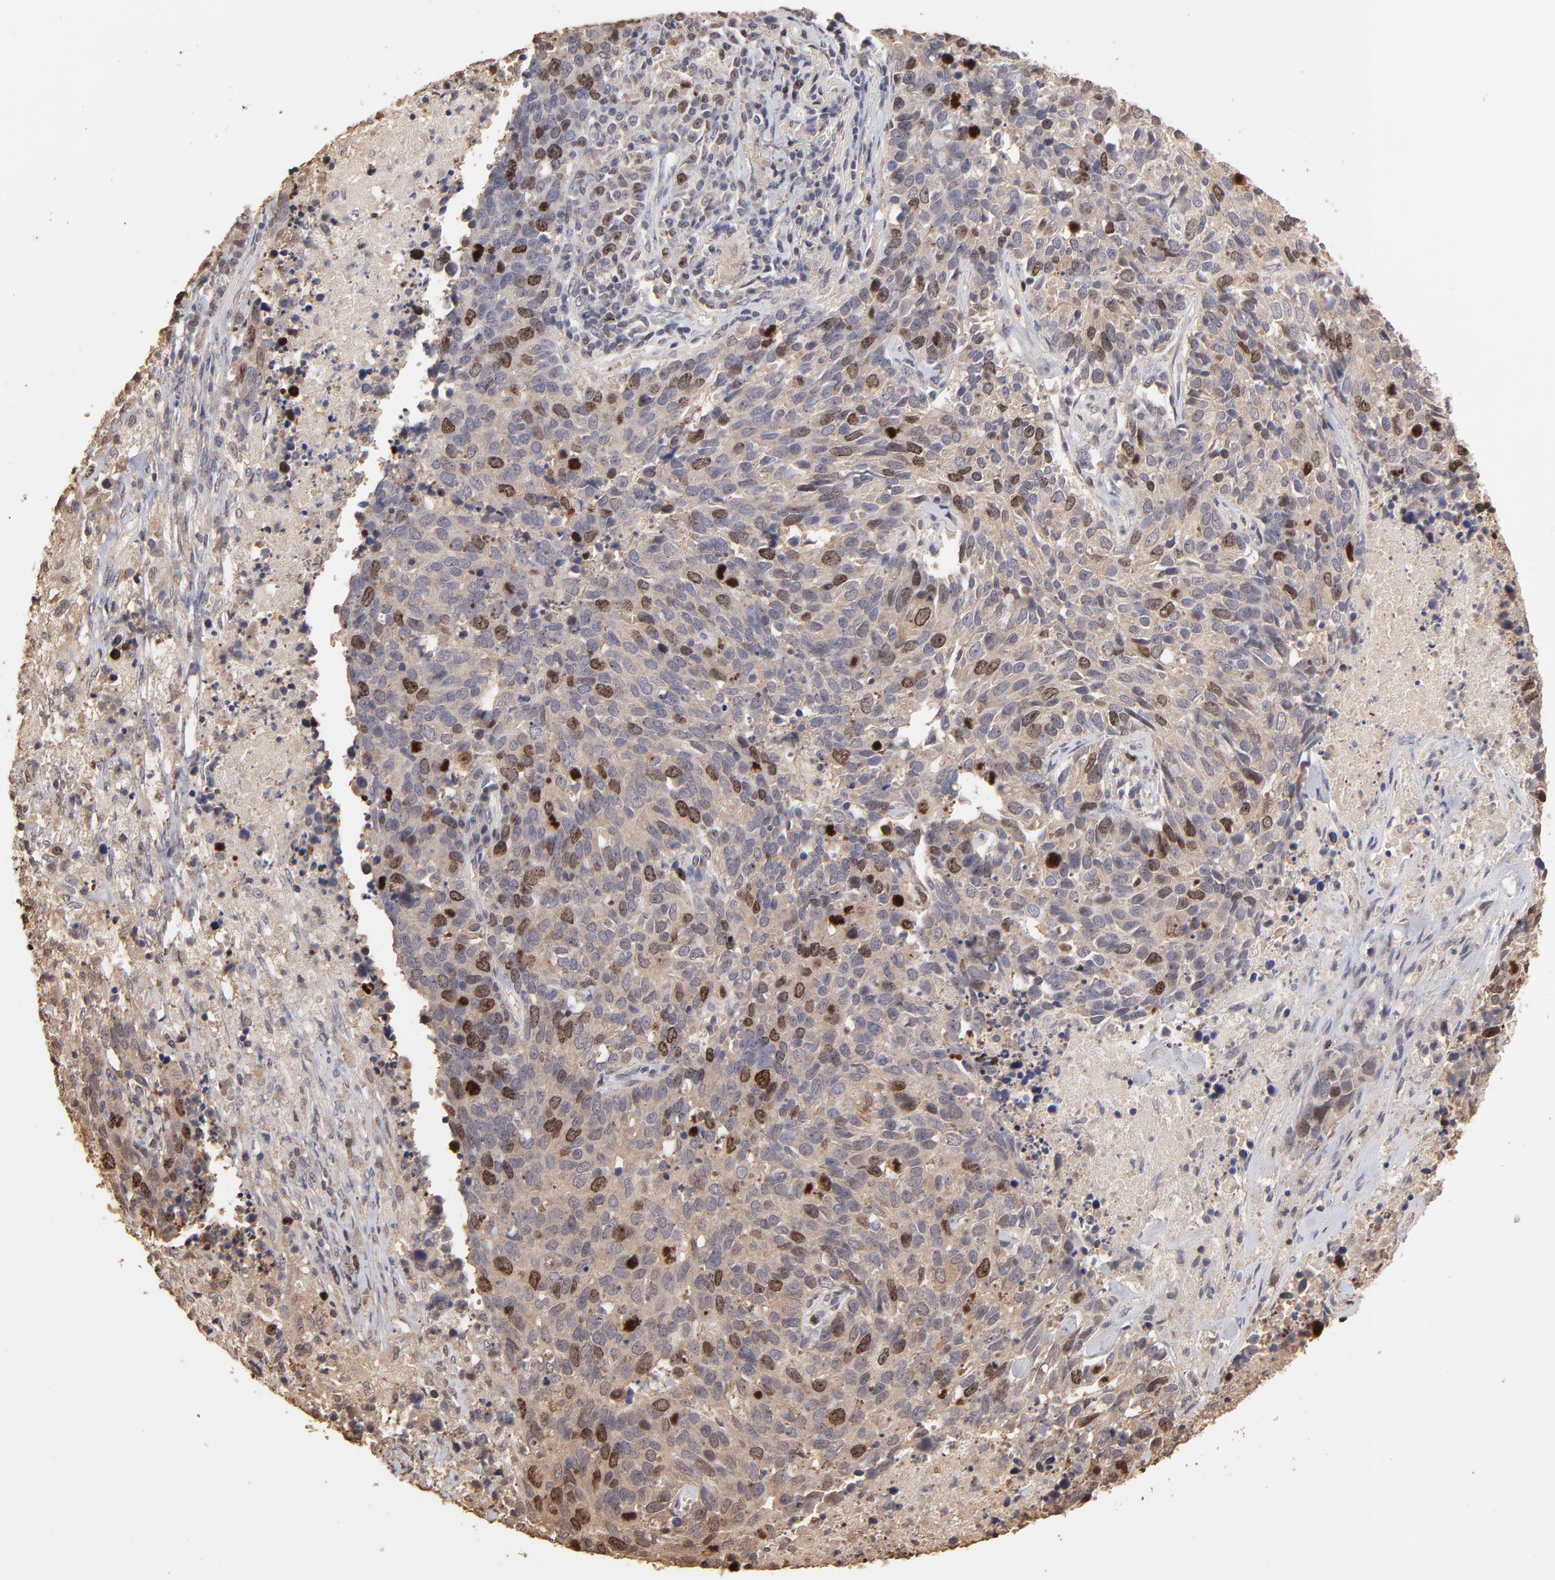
{"staining": {"intensity": "moderate", "quantity": "25%-75%", "location": "cytoplasmic/membranous,nuclear"}, "tissue": "lung cancer", "cell_type": "Tumor cells", "image_type": "cancer", "snomed": [{"axis": "morphology", "description": "Neoplasm, malignant, NOS"}, {"axis": "topography", "description": "Lung"}], "caption": "Tumor cells reveal moderate cytoplasmic/membranous and nuclear positivity in approximately 25%-75% of cells in lung cancer.", "gene": "BIRC5", "patient": {"sex": "female", "age": 76}}